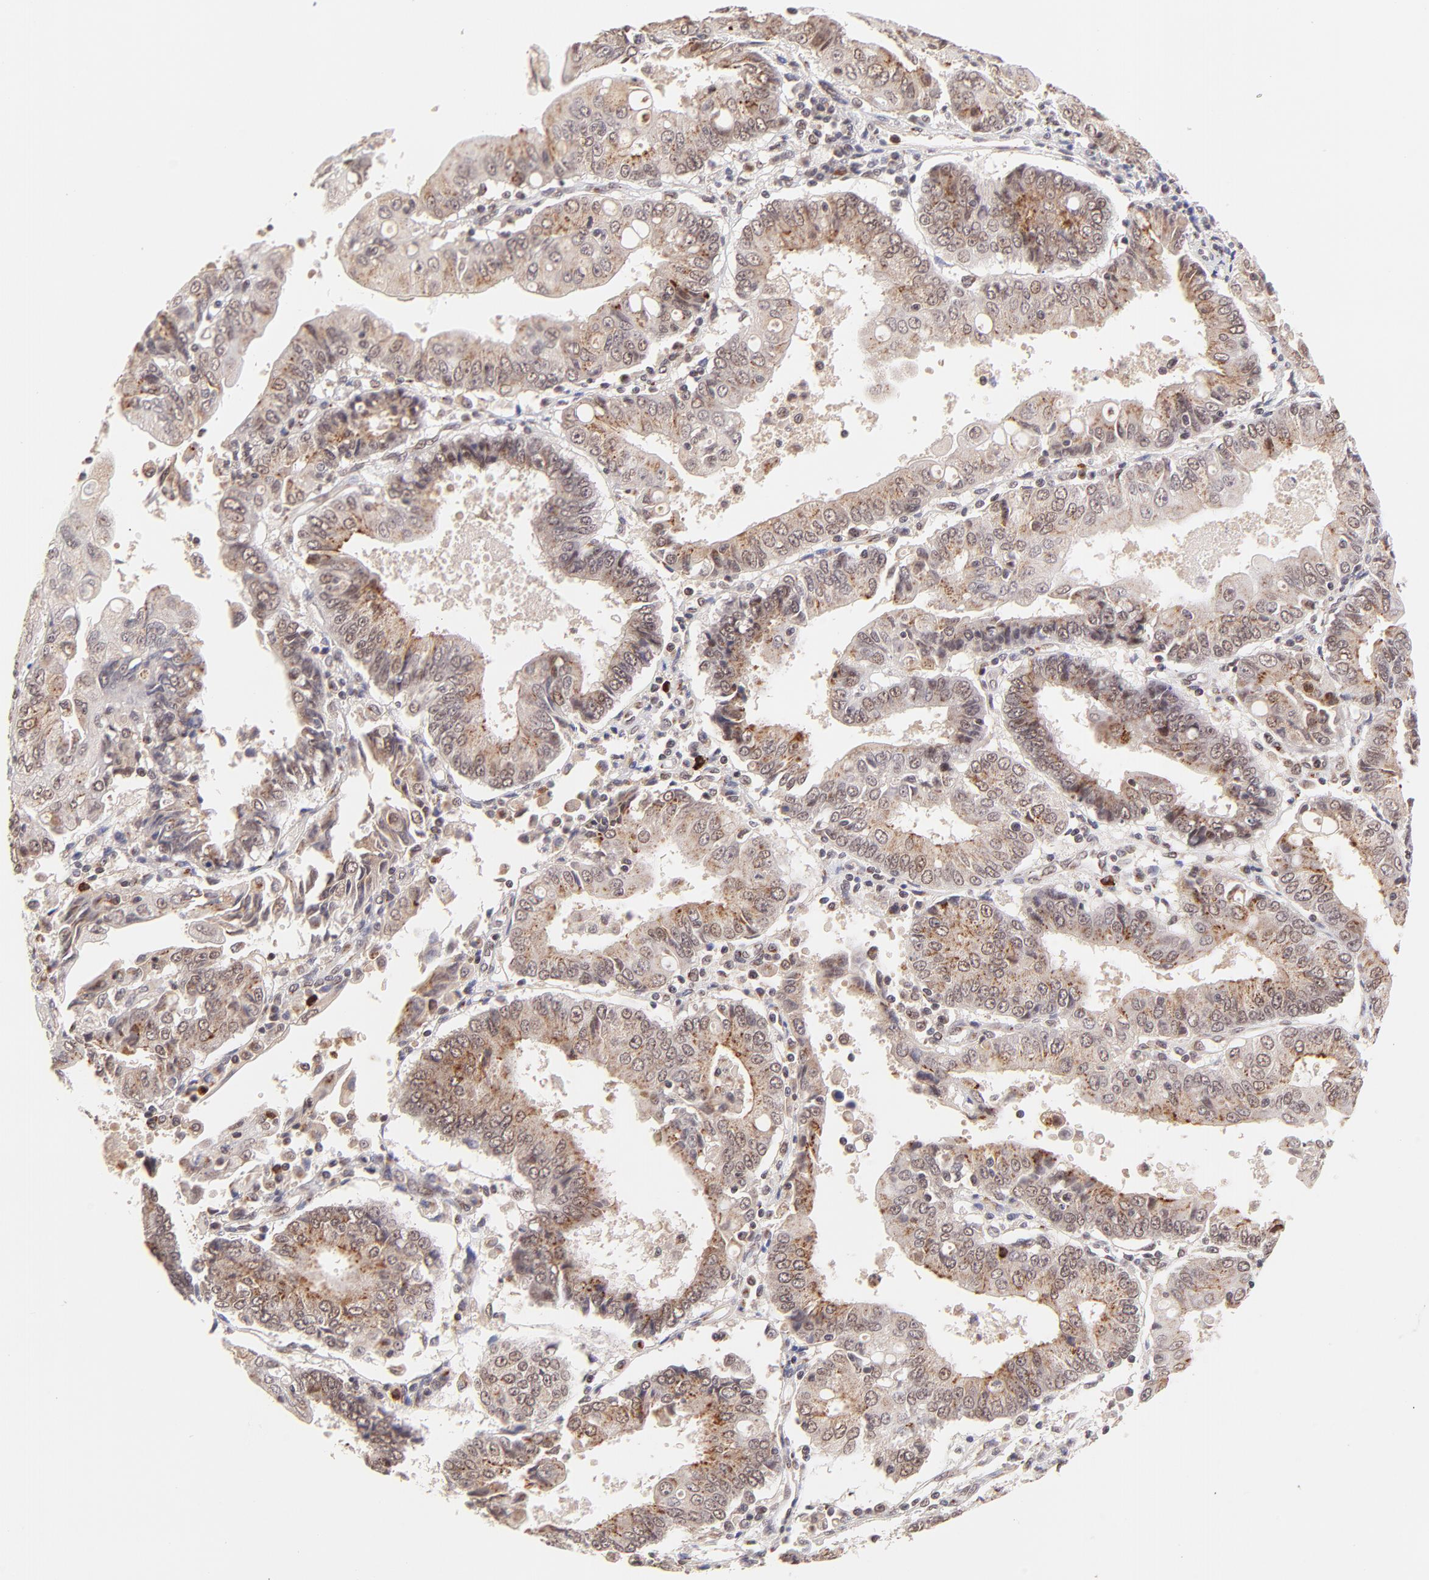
{"staining": {"intensity": "weak", "quantity": ">75%", "location": "cytoplasmic/membranous"}, "tissue": "endometrial cancer", "cell_type": "Tumor cells", "image_type": "cancer", "snomed": [{"axis": "morphology", "description": "Adenocarcinoma, NOS"}, {"axis": "topography", "description": "Endometrium"}], "caption": "Protein expression analysis of human endometrial adenocarcinoma reveals weak cytoplasmic/membranous positivity in approximately >75% of tumor cells.", "gene": "MED12", "patient": {"sex": "female", "age": 75}}